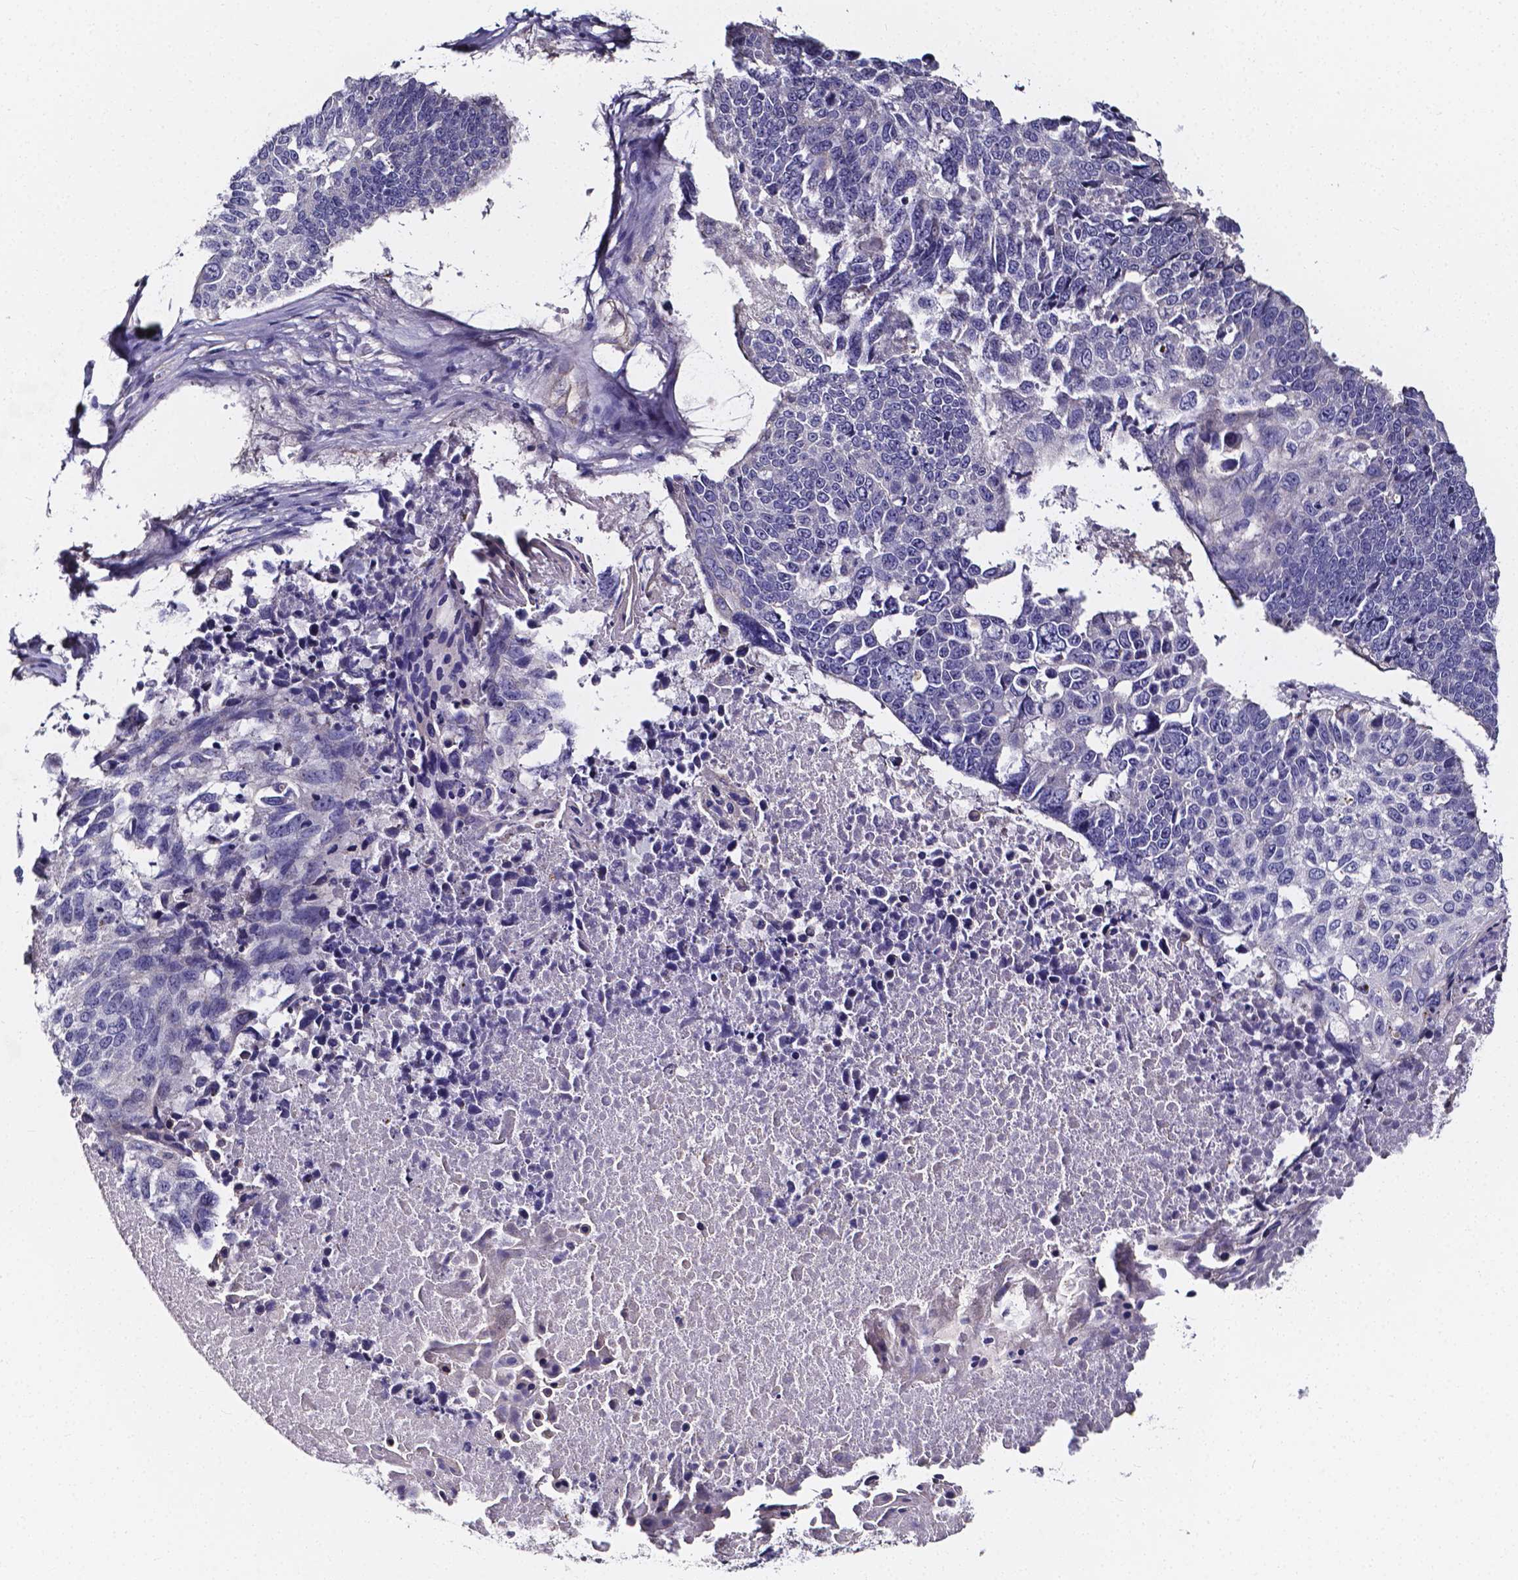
{"staining": {"intensity": "negative", "quantity": "none", "location": "none"}, "tissue": "lung cancer", "cell_type": "Tumor cells", "image_type": "cancer", "snomed": [{"axis": "morphology", "description": "Squamous cell carcinoma, NOS"}, {"axis": "topography", "description": "Lung"}], "caption": "A high-resolution histopathology image shows immunohistochemistry staining of squamous cell carcinoma (lung), which shows no significant expression in tumor cells.", "gene": "CACNG8", "patient": {"sex": "male", "age": 73}}